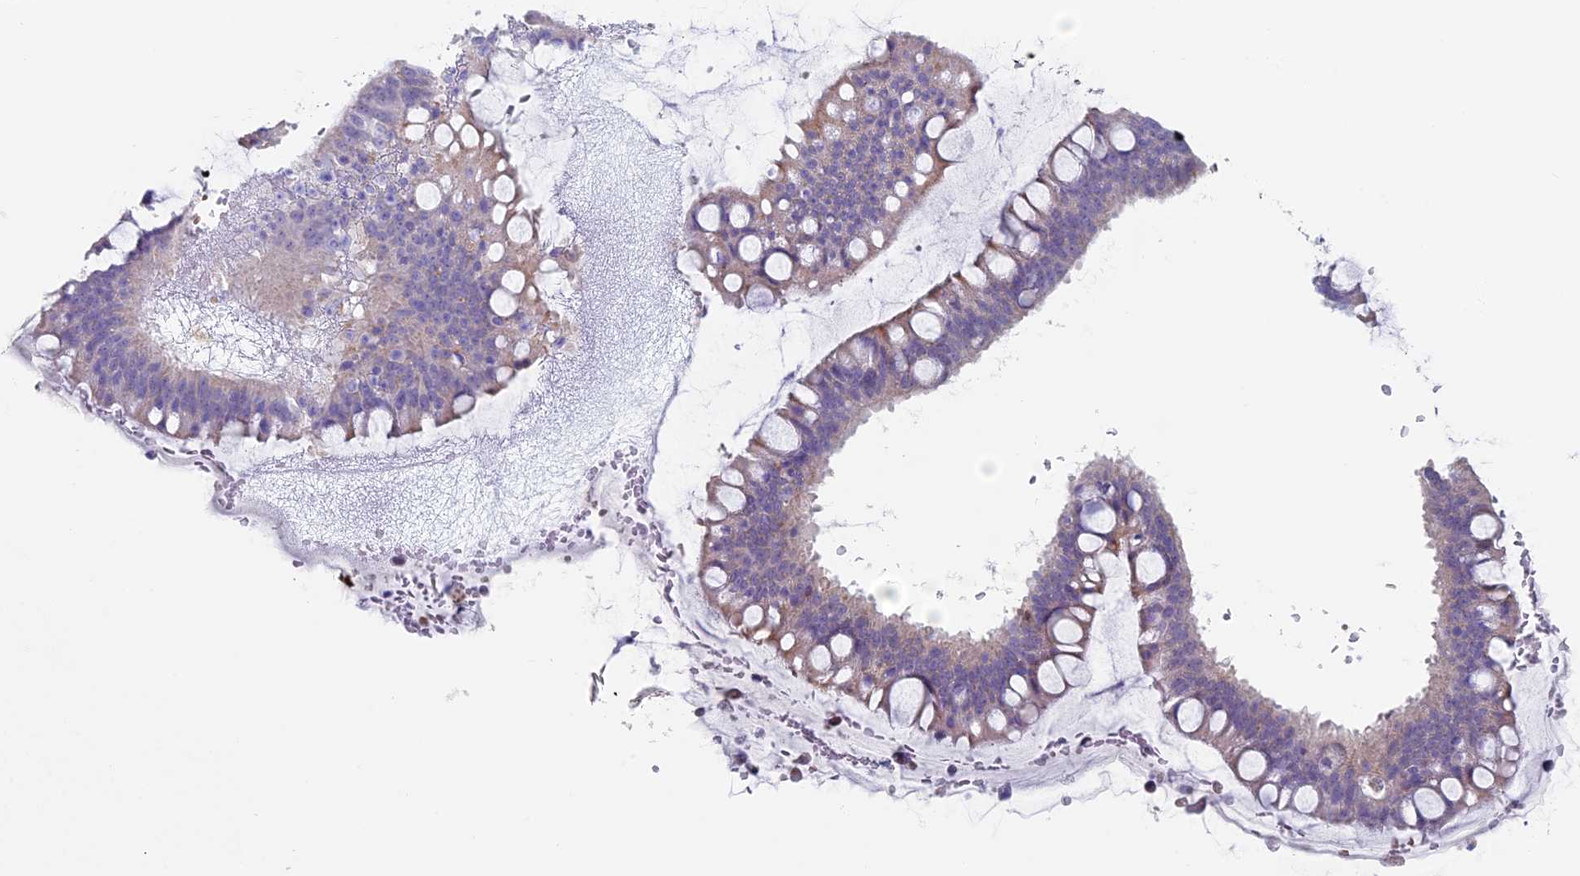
{"staining": {"intensity": "negative", "quantity": "none", "location": "none"}, "tissue": "ovarian cancer", "cell_type": "Tumor cells", "image_type": "cancer", "snomed": [{"axis": "morphology", "description": "Cystadenocarcinoma, mucinous, NOS"}, {"axis": "topography", "description": "Ovary"}], "caption": "Immunohistochemistry (IHC) of ovarian cancer displays no staining in tumor cells.", "gene": "RCCD1", "patient": {"sex": "female", "age": 73}}